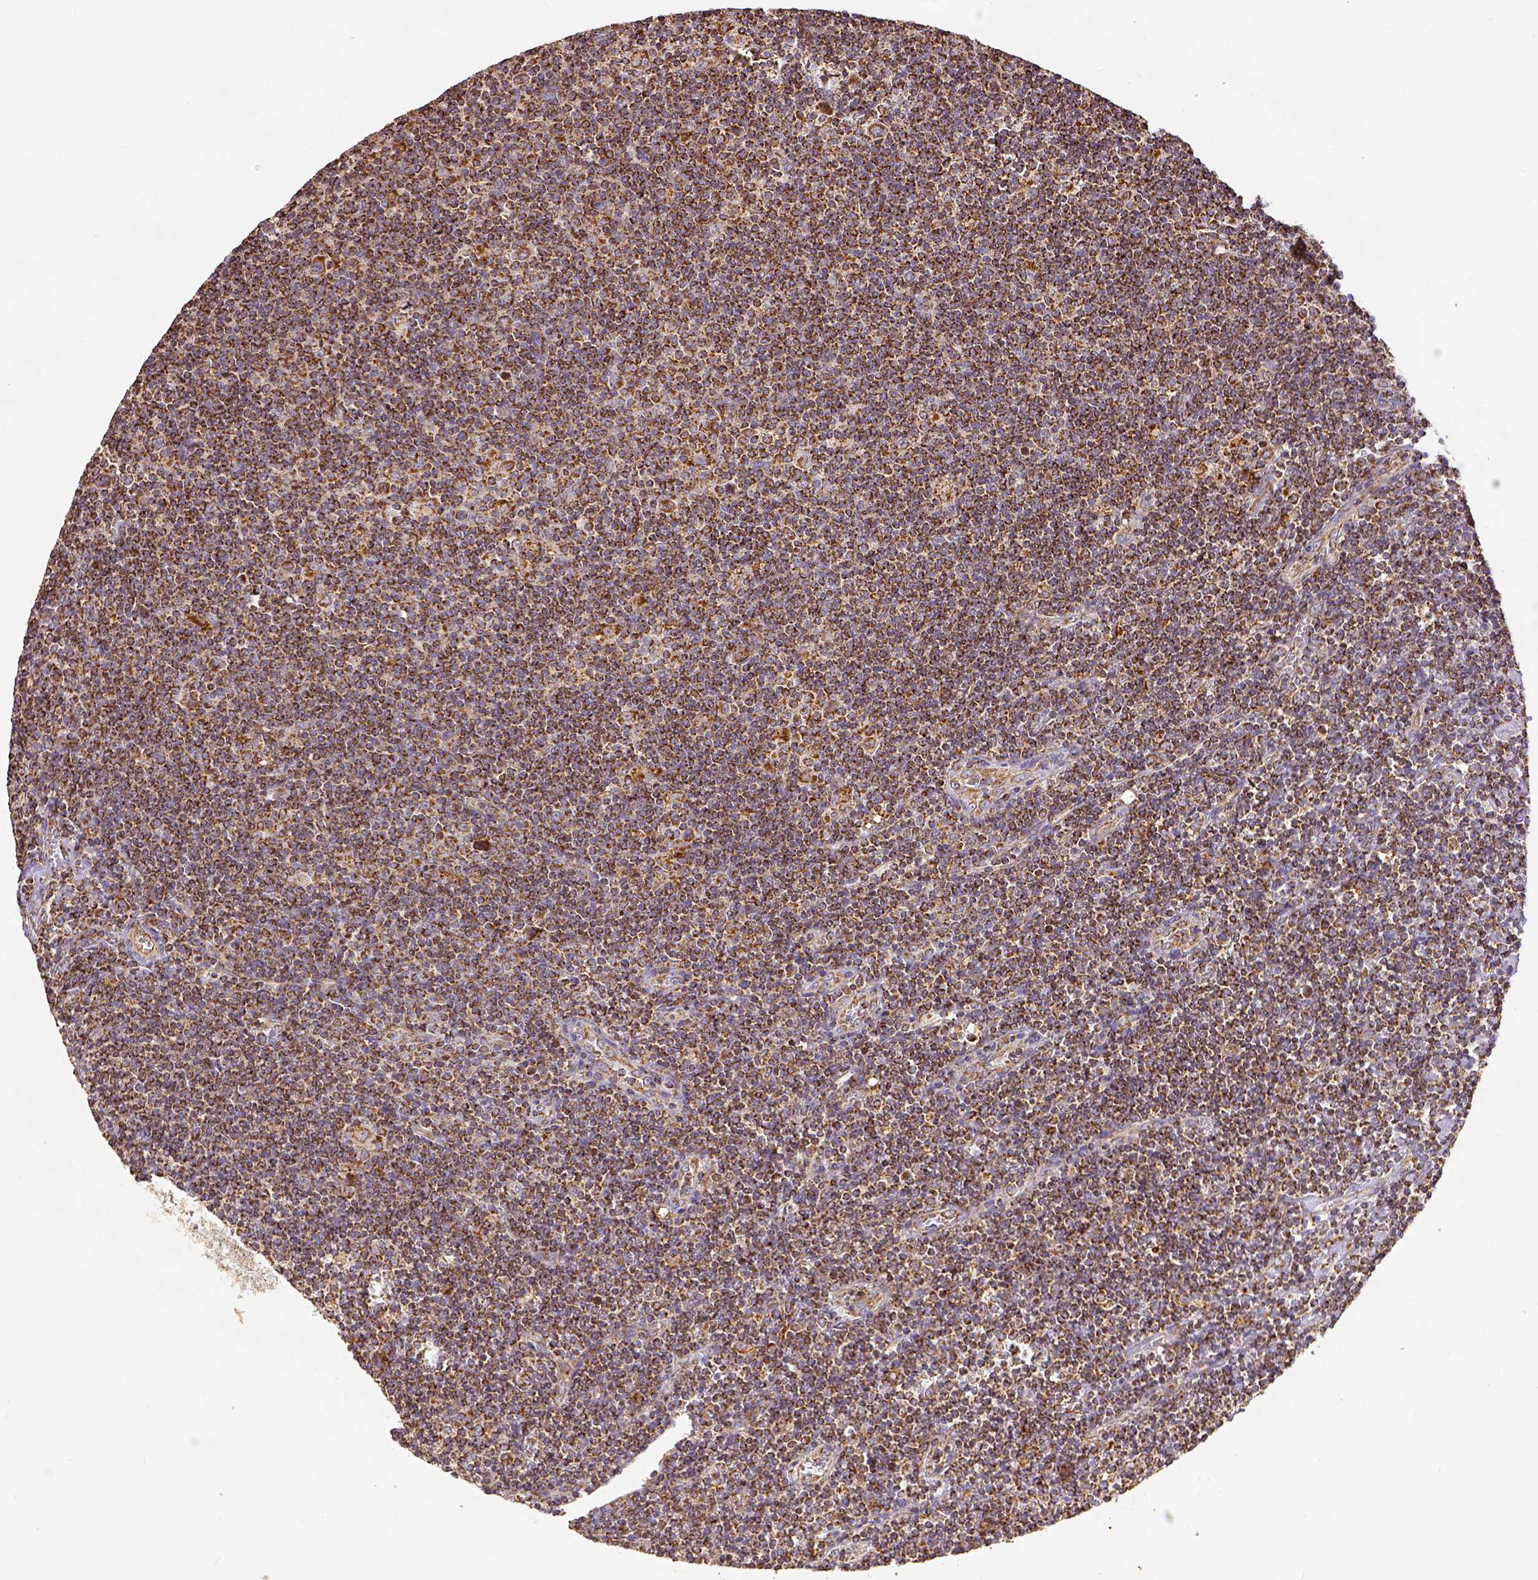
{"staining": {"intensity": "moderate", "quantity": ">75%", "location": "cytoplasmic/membranous"}, "tissue": "lymphoma", "cell_type": "Tumor cells", "image_type": "cancer", "snomed": [{"axis": "morphology", "description": "Hodgkin's disease, NOS"}, {"axis": "topography", "description": "Lymph node"}], "caption": "IHC photomicrograph of human Hodgkin's disease stained for a protein (brown), which reveals medium levels of moderate cytoplasmic/membranous staining in about >75% of tumor cells.", "gene": "SDHB", "patient": {"sex": "male", "age": 40}}